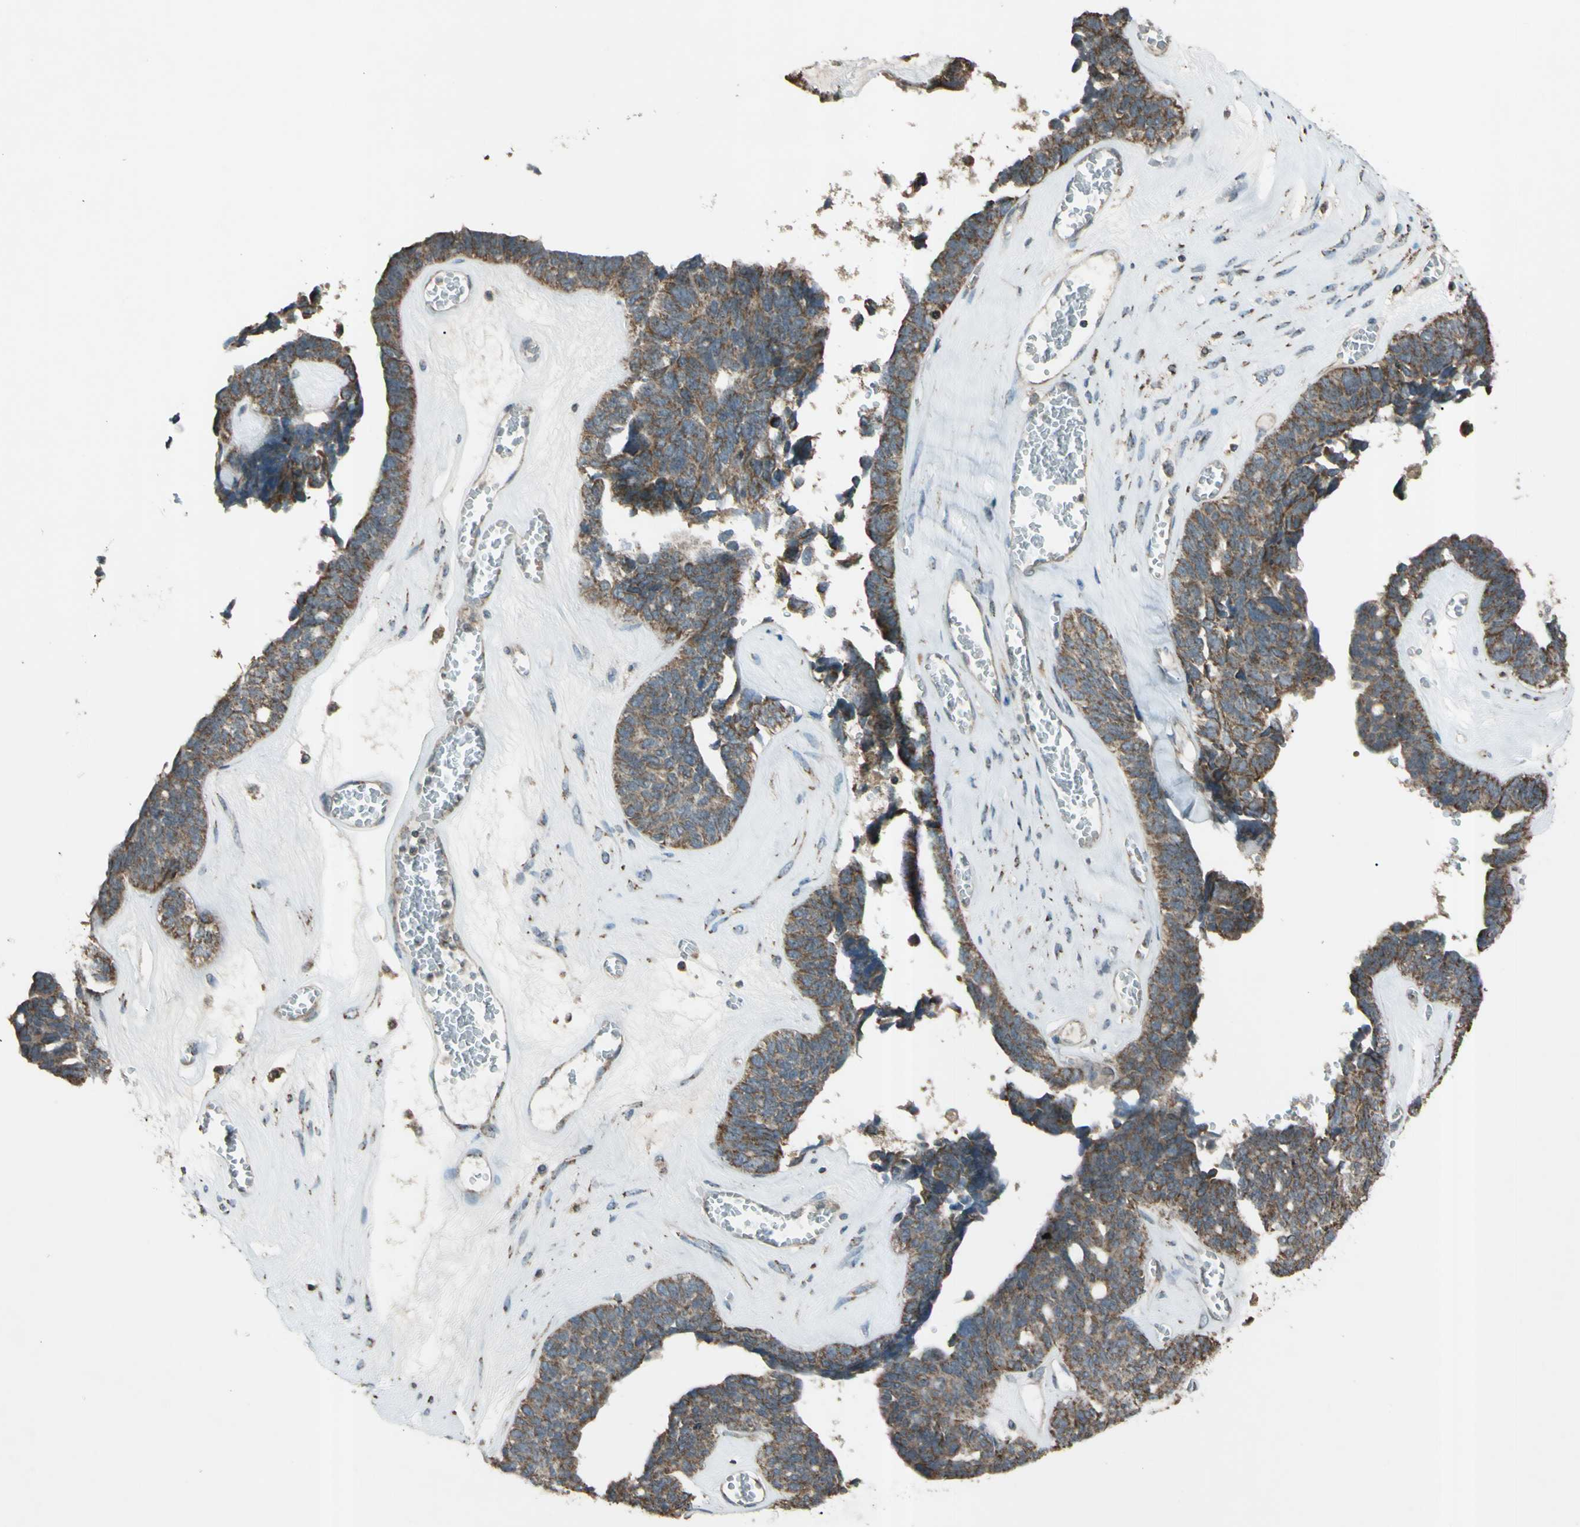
{"staining": {"intensity": "moderate", "quantity": ">75%", "location": "cytoplasmic/membranous"}, "tissue": "ovarian cancer", "cell_type": "Tumor cells", "image_type": "cancer", "snomed": [{"axis": "morphology", "description": "Cystadenocarcinoma, serous, NOS"}, {"axis": "topography", "description": "Ovary"}], "caption": "Serous cystadenocarcinoma (ovarian) stained for a protein demonstrates moderate cytoplasmic/membranous positivity in tumor cells.", "gene": "ACOT8", "patient": {"sex": "female", "age": 79}}